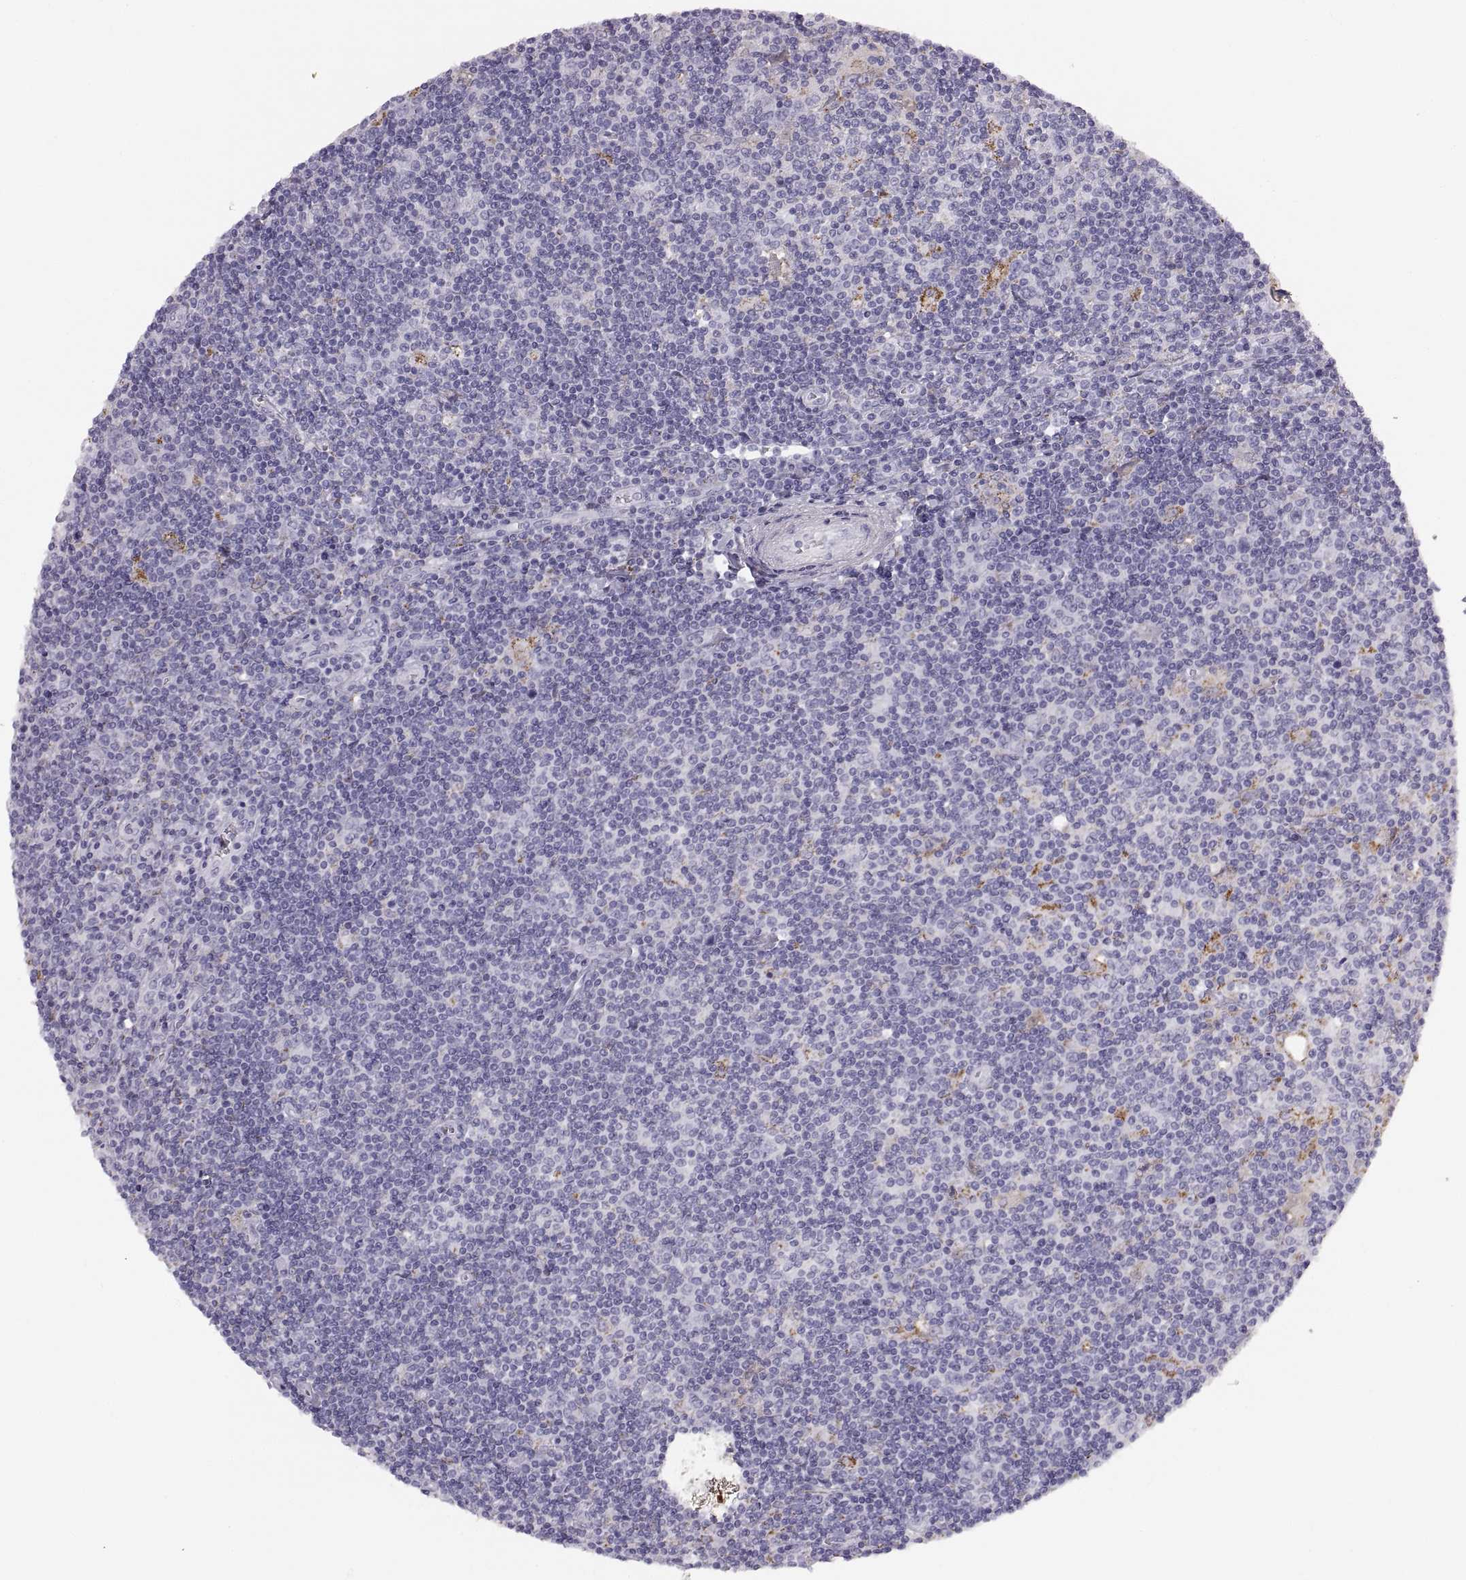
{"staining": {"intensity": "negative", "quantity": "none", "location": "none"}, "tissue": "lymphoma", "cell_type": "Tumor cells", "image_type": "cancer", "snomed": [{"axis": "morphology", "description": "Hodgkin's disease, NOS"}, {"axis": "topography", "description": "Lymph node"}], "caption": "Immunohistochemical staining of human lymphoma reveals no significant staining in tumor cells.", "gene": "COL9A3", "patient": {"sex": "male", "age": 40}}